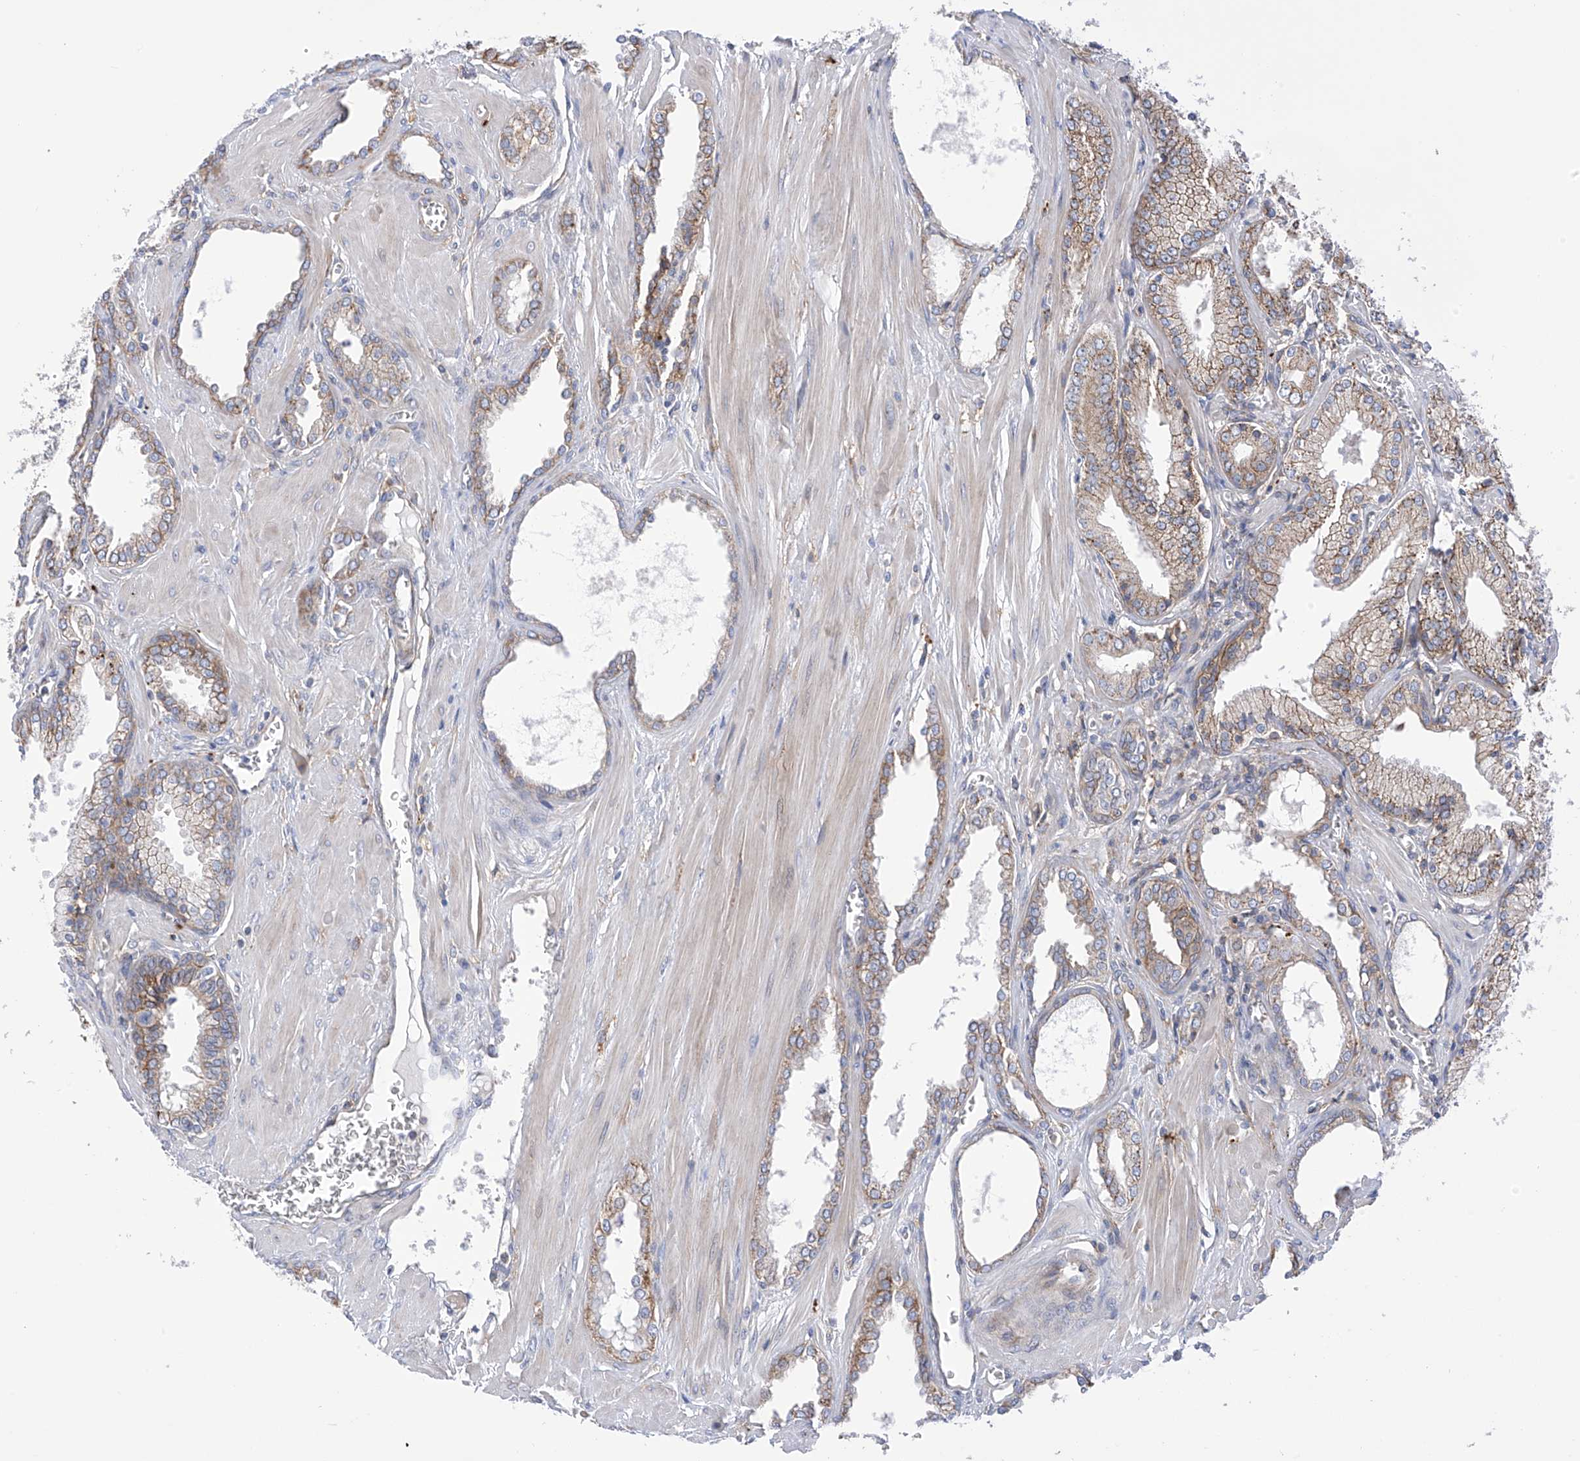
{"staining": {"intensity": "strong", "quantity": "25%-75%", "location": "cytoplasmic/membranous"}, "tissue": "prostate cancer", "cell_type": "Tumor cells", "image_type": "cancer", "snomed": [{"axis": "morphology", "description": "Adenocarcinoma, Low grade"}, {"axis": "topography", "description": "Prostate"}], "caption": "Immunohistochemical staining of human prostate adenocarcinoma (low-grade) reveals high levels of strong cytoplasmic/membranous positivity in approximately 25%-75% of tumor cells. (DAB (3,3'-diaminobenzidine) IHC with brightfield microscopy, high magnification).", "gene": "P2RX7", "patient": {"sex": "male", "age": 67}}